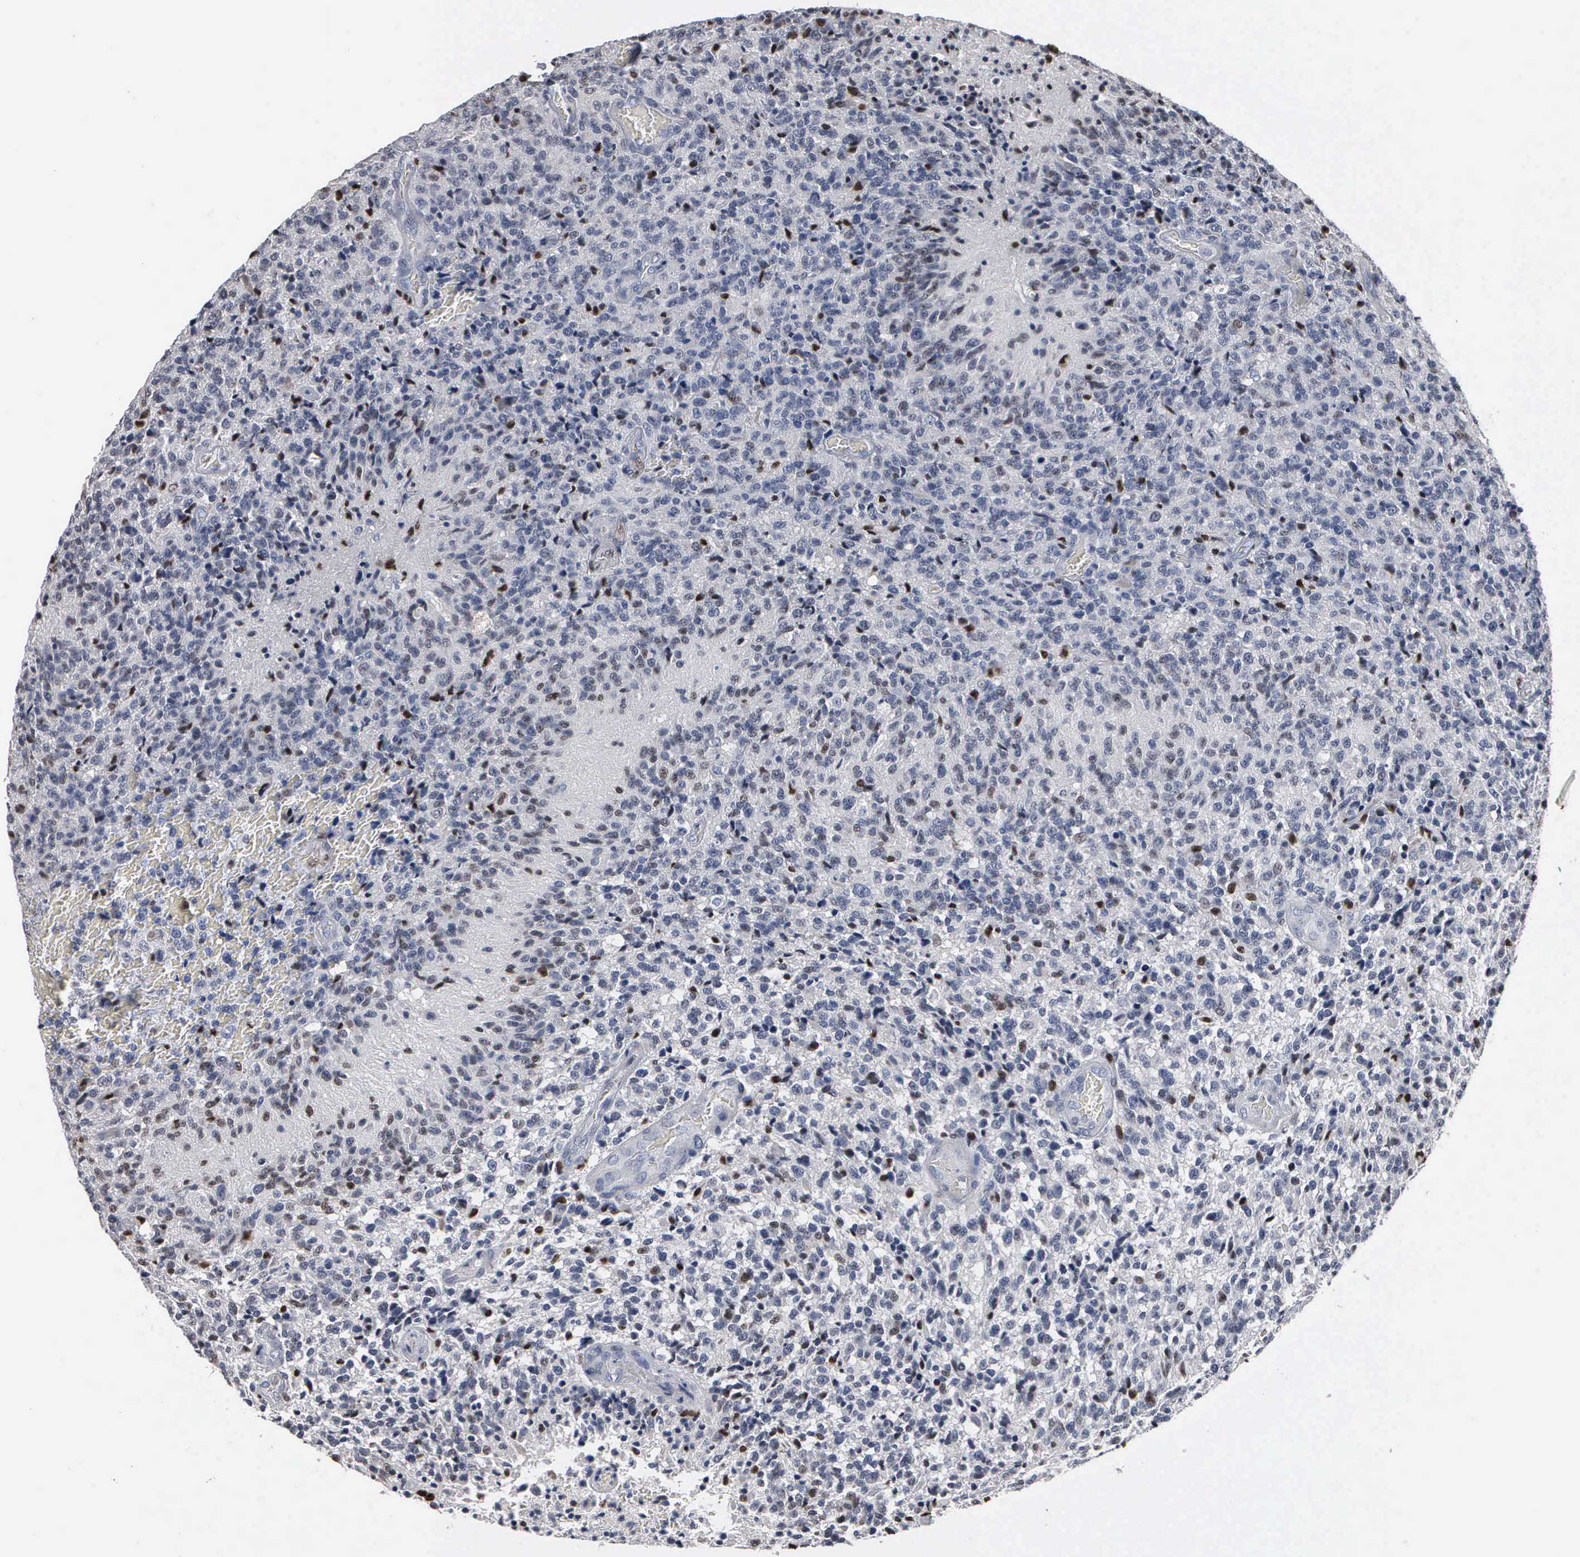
{"staining": {"intensity": "strong", "quantity": "<25%", "location": "nuclear"}, "tissue": "glioma", "cell_type": "Tumor cells", "image_type": "cancer", "snomed": [{"axis": "morphology", "description": "Glioma, malignant, High grade"}, {"axis": "topography", "description": "Brain"}], "caption": "High-power microscopy captured an immunohistochemistry micrograph of glioma, revealing strong nuclear staining in approximately <25% of tumor cells. (DAB (3,3'-diaminobenzidine) = brown stain, brightfield microscopy at high magnification).", "gene": "FGF2", "patient": {"sex": "male", "age": 36}}